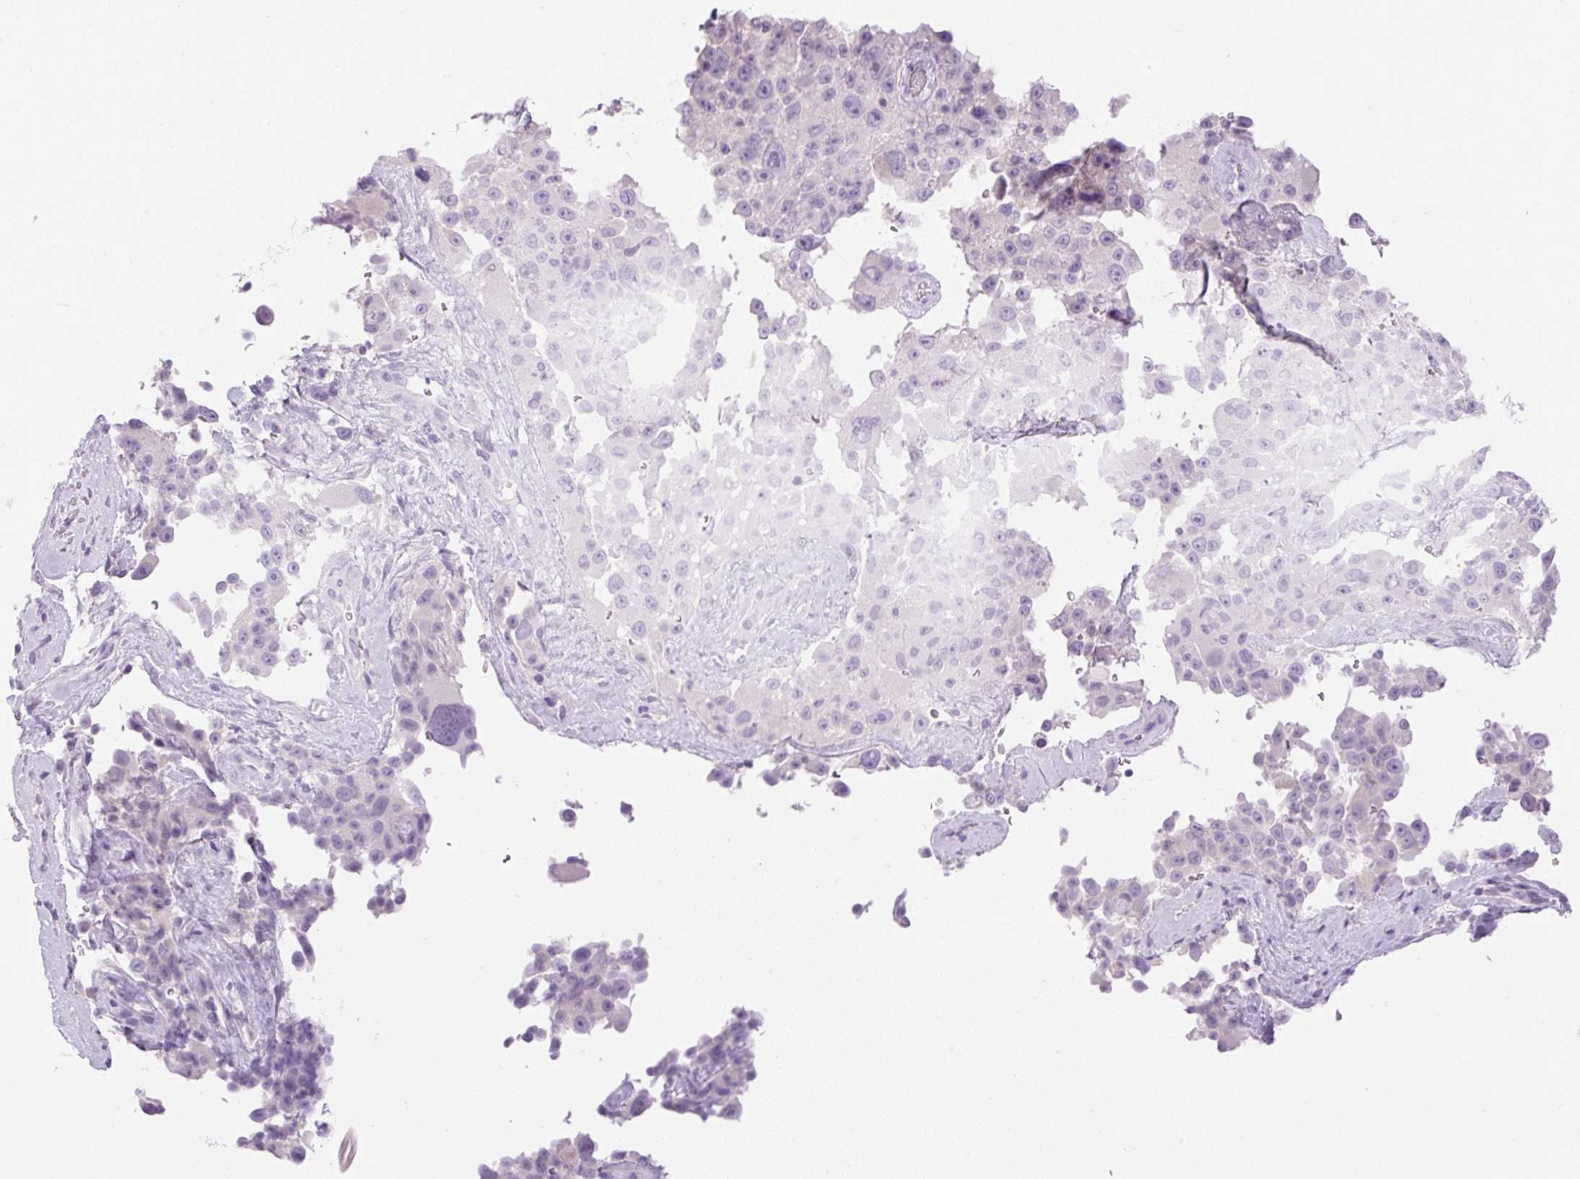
{"staining": {"intensity": "negative", "quantity": "none", "location": "none"}, "tissue": "melanoma", "cell_type": "Tumor cells", "image_type": "cancer", "snomed": [{"axis": "morphology", "description": "Malignant melanoma, Metastatic site"}, {"axis": "topography", "description": "Lymph node"}], "caption": "DAB (3,3'-diaminobenzidine) immunohistochemical staining of malignant melanoma (metastatic site) shows no significant positivity in tumor cells.", "gene": "PALM3", "patient": {"sex": "male", "age": 62}}